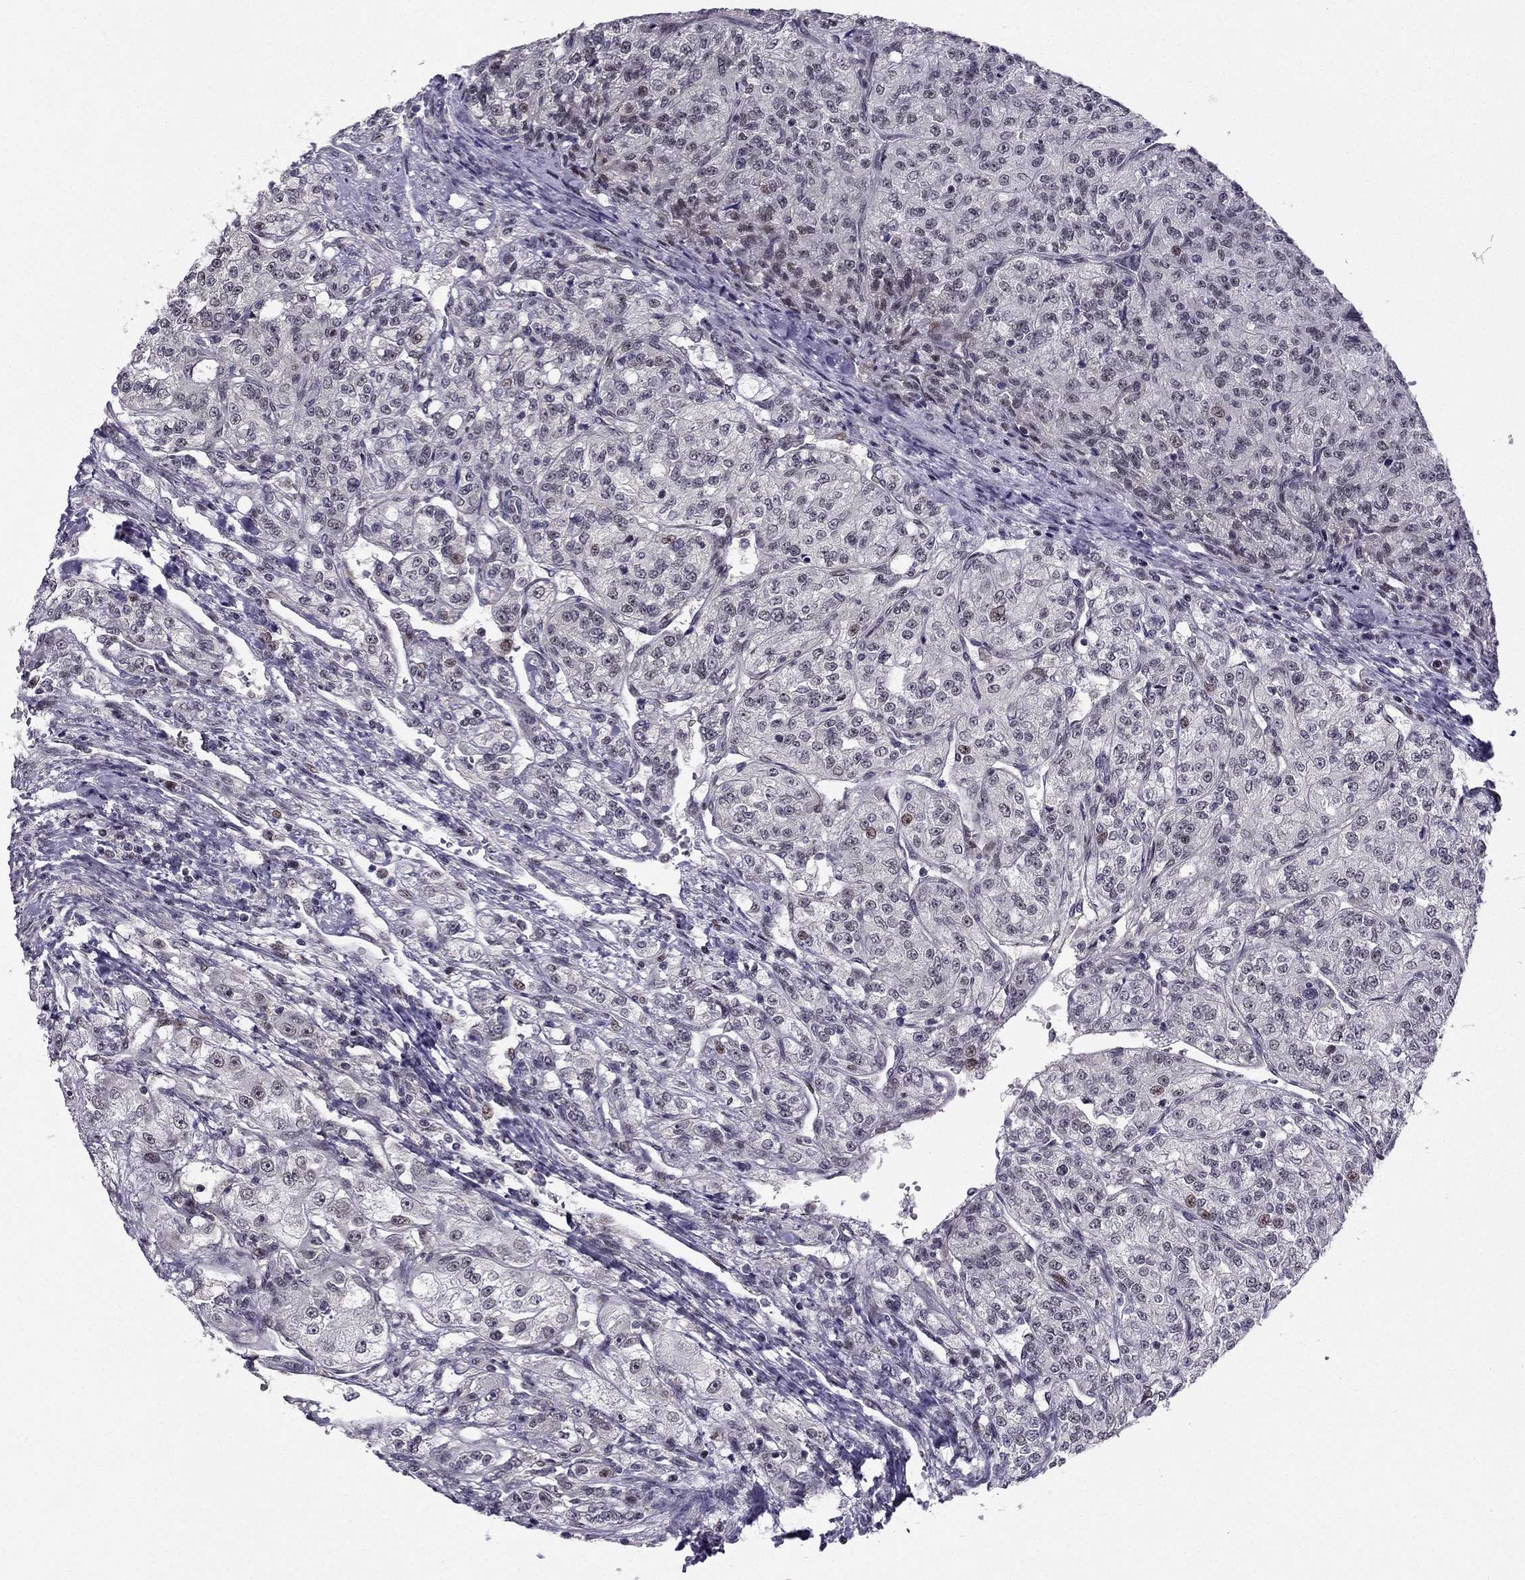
{"staining": {"intensity": "weak", "quantity": "<25%", "location": "nuclear"}, "tissue": "renal cancer", "cell_type": "Tumor cells", "image_type": "cancer", "snomed": [{"axis": "morphology", "description": "Adenocarcinoma, NOS"}, {"axis": "topography", "description": "Kidney"}], "caption": "Immunohistochemical staining of adenocarcinoma (renal) exhibits no significant staining in tumor cells.", "gene": "RPRD2", "patient": {"sex": "female", "age": 63}}